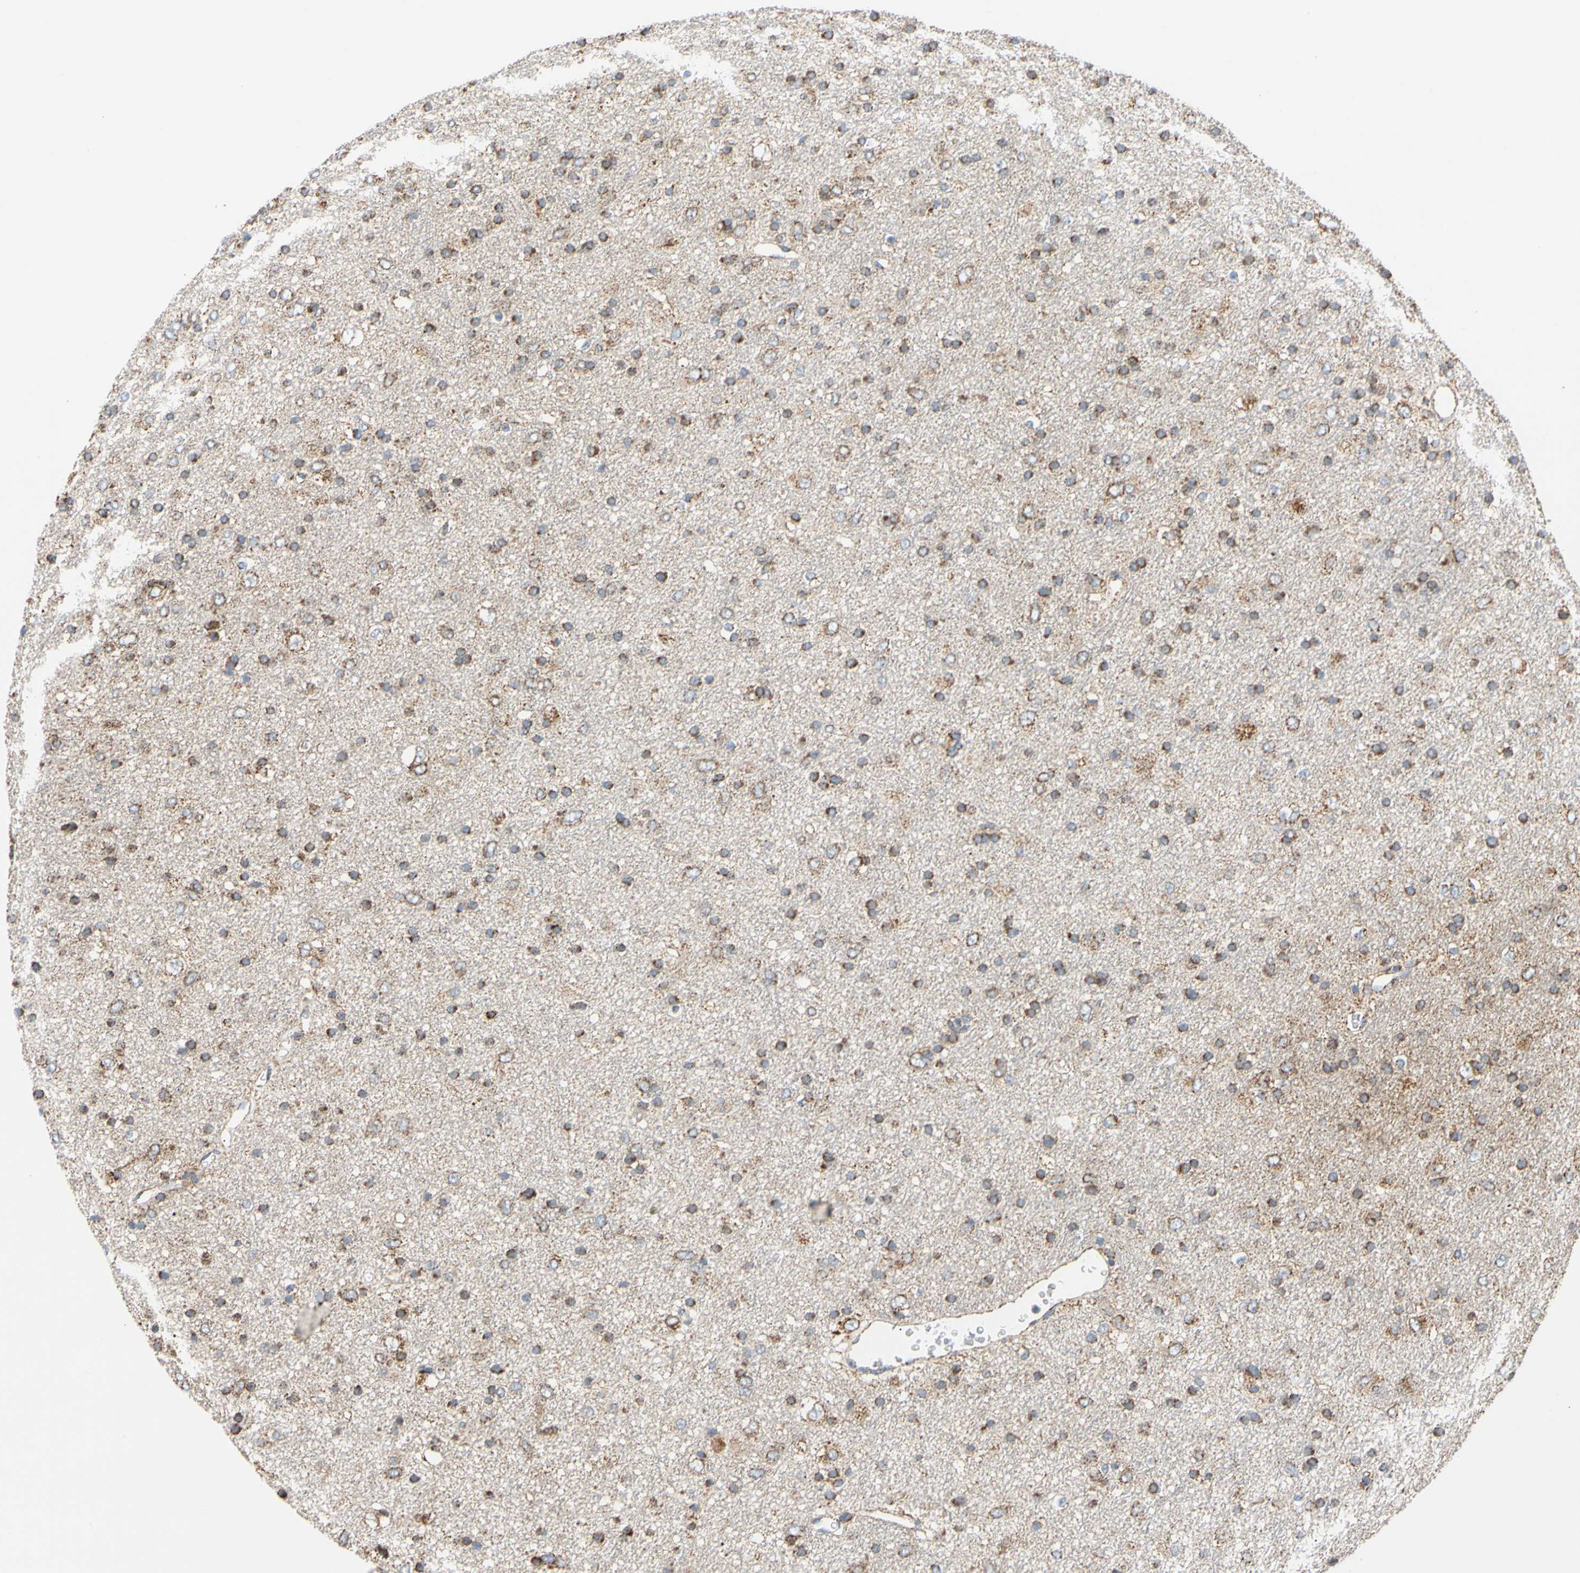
{"staining": {"intensity": "moderate", "quantity": ">75%", "location": "cytoplasmic/membranous"}, "tissue": "glioma", "cell_type": "Tumor cells", "image_type": "cancer", "snomed": [{"axis": "morphology", "description": "Glioma, malignant, Low grade"}, {"axis": "topography", "description": "Brain"}], "caption": "Human malignant low-grade glioma stained with a protein marker exhibits moderate staining in tumor cells.", "gene": "ACAT1", "patient": {"sex": "male", "age": 77}}